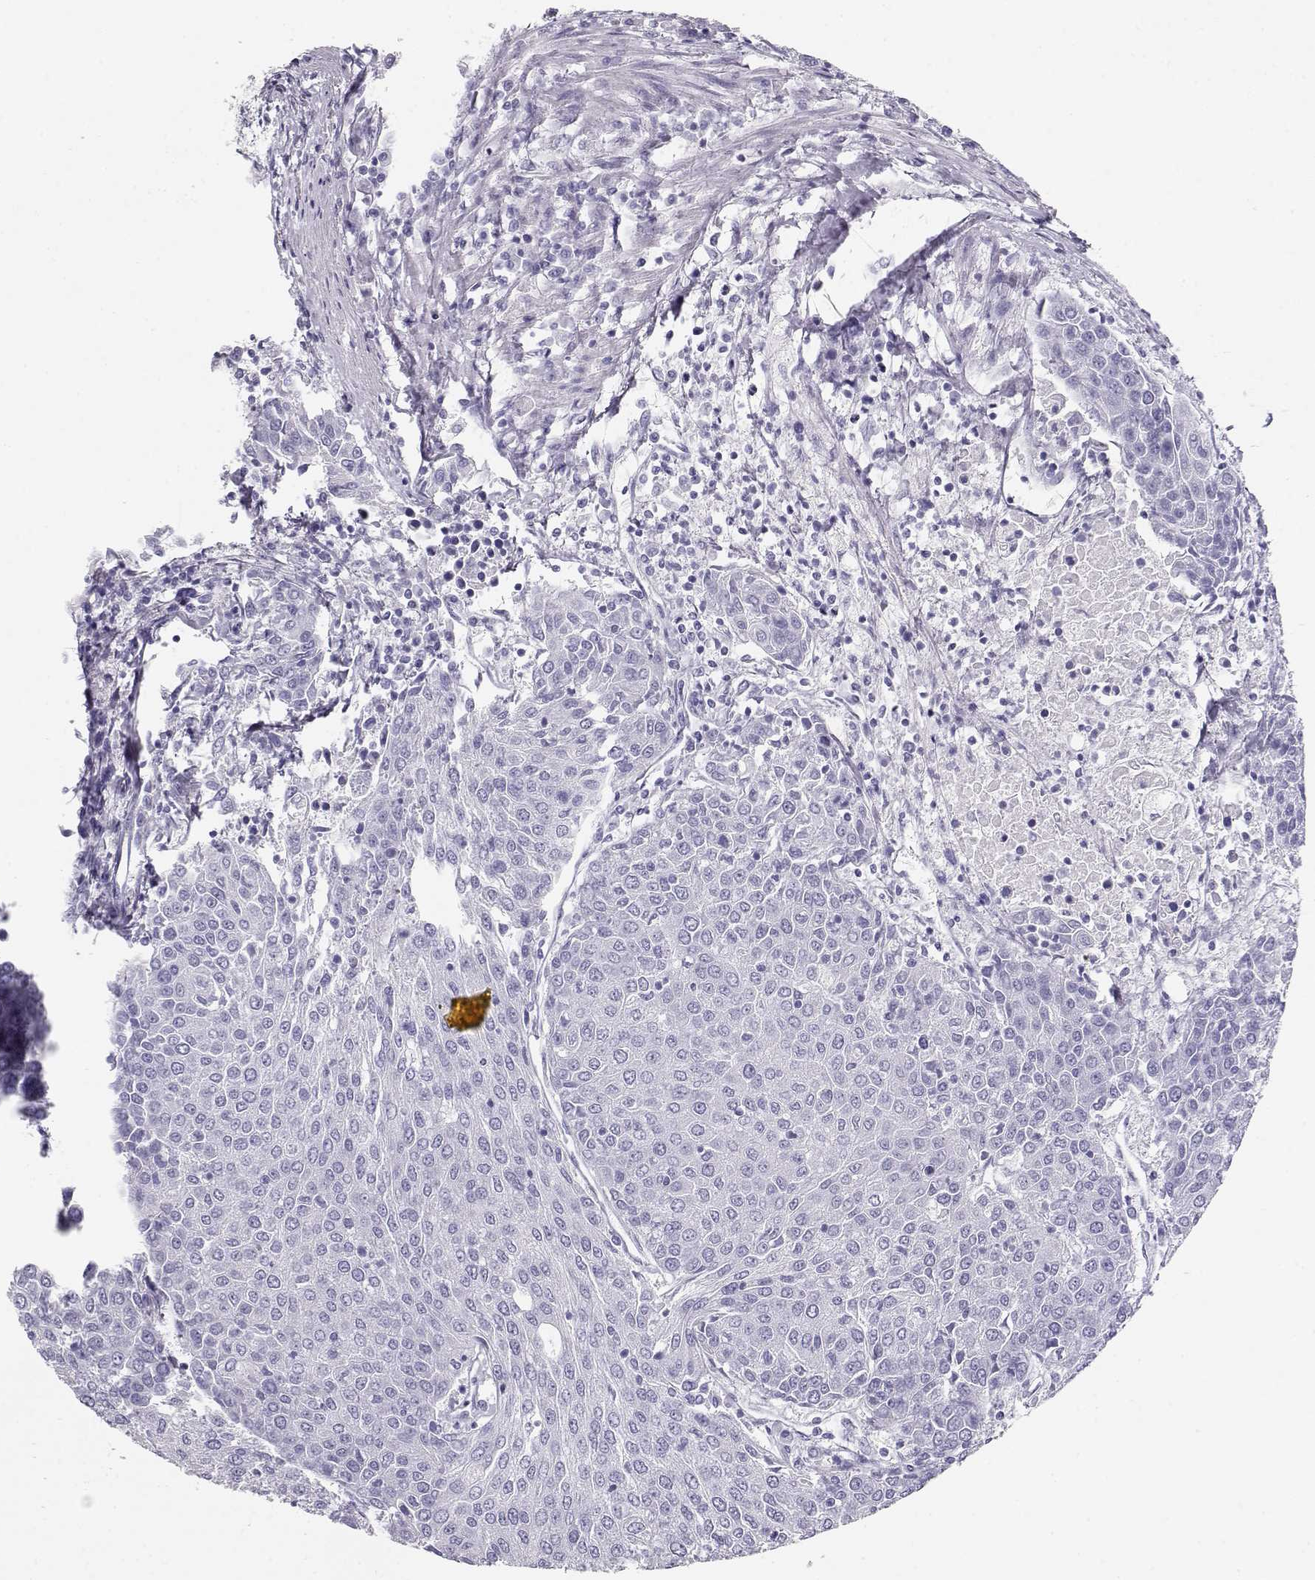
{"staining": {"intensity": "negative", "quantity": "none", "location": "none"}, "tissue": "urothelial cancer", "cell_type": "Tumor cells", "image_type": "cancer", "snomed": [{"axis": "morphology", "description": "Urothelial carcinoma, High grade"}, {"axis": "topography", "description": "Urinary bladder"}], "caption": "IHC photomicrograph of neoplastic tissue: human urothelial cancer stained with DAB (3,3'-diaminobenzidine) exhibits no significant protein positivity in tumor cells.", "gene": "MAGEC1", "patient": {"sex": "female", "age": 85}}